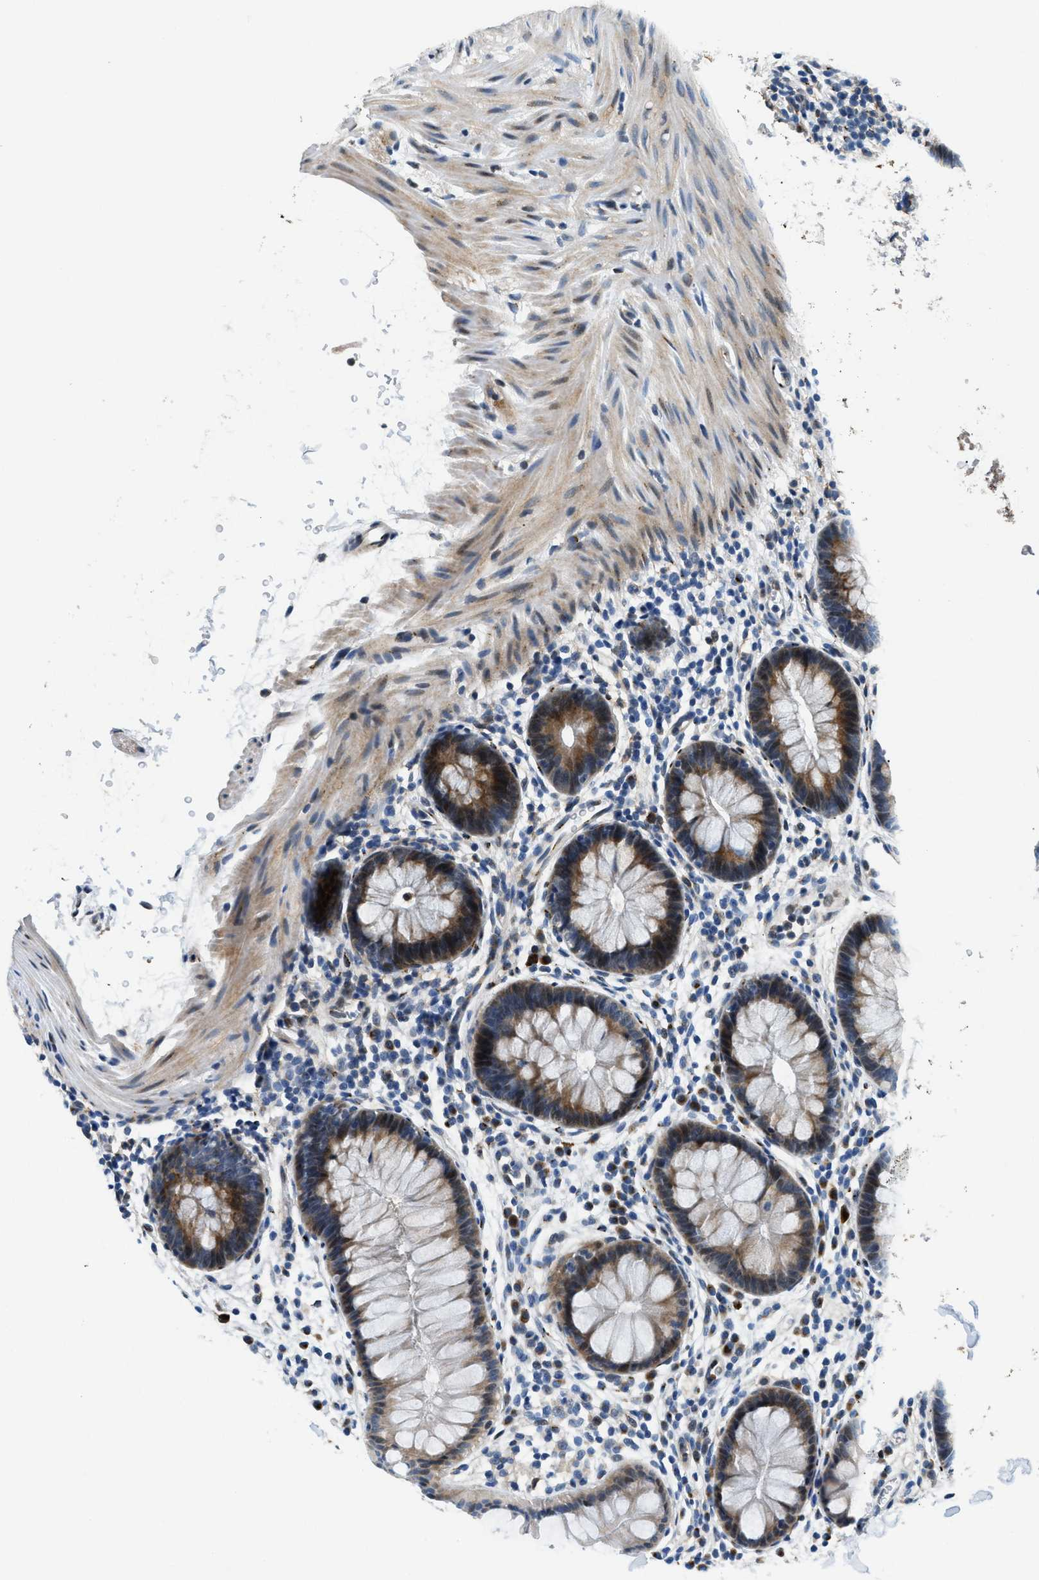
{"staining": {"intensity": "moderate", "quantity": ">75%", "location": "cytoplasmic/membranous"}, "tissue": "rectum", "cell_type": "Glandular cells", "image_type": "normal", "snomed": [{"axis": "morphology", "description": "Normal tissue, NOS"}, {"axis": "topography", "description": "Rectum"}], "caption": "Moderate cytoplasmic/membranous staining for a protein is present in approximately >75% of glandular cells of unremarkable rectum using immunohistochemistry.", "gene": "FUT8", "patient": {"sex": "female", "age": 24}}